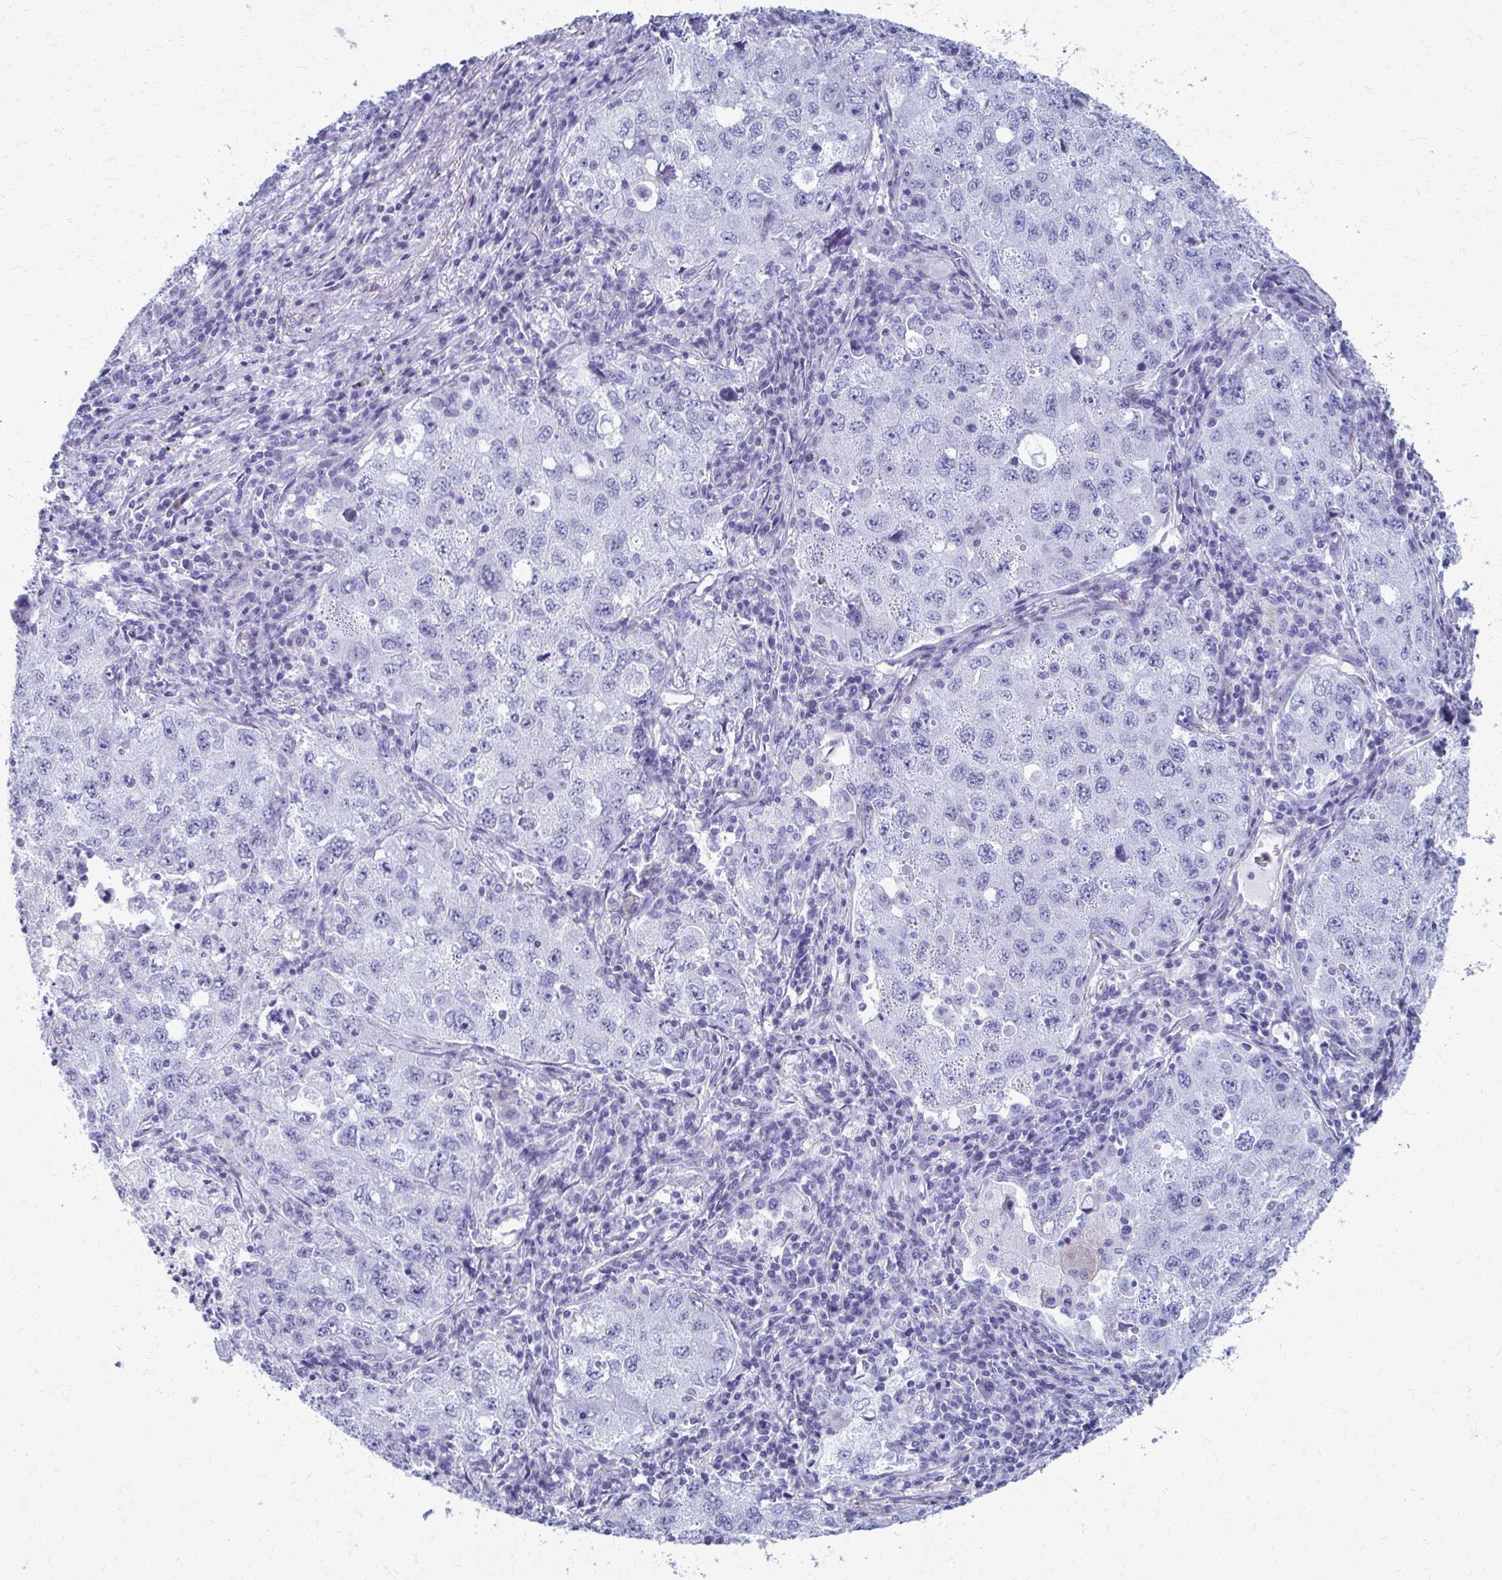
{"staining": {"intensity": "negative", "quantity": "none", "location": "none"}, "tissue": "lung cancer", "cell_type": "Tumor cells", "image_type": "cancer", "snomed": [{"axis": "morphology", "description": "Adenocarcinoma, NOS"}, {"axis": "topography", "description": "Lung"}], "caption": "DAB (3,3'-diaminobenzidine) immunohistochemical staining of human adenocarcinoma (lung) demonstrates no significant positivity in tumor cells.", "gene": "CELF5", "patient": {"sex": "female", "age": 57}}